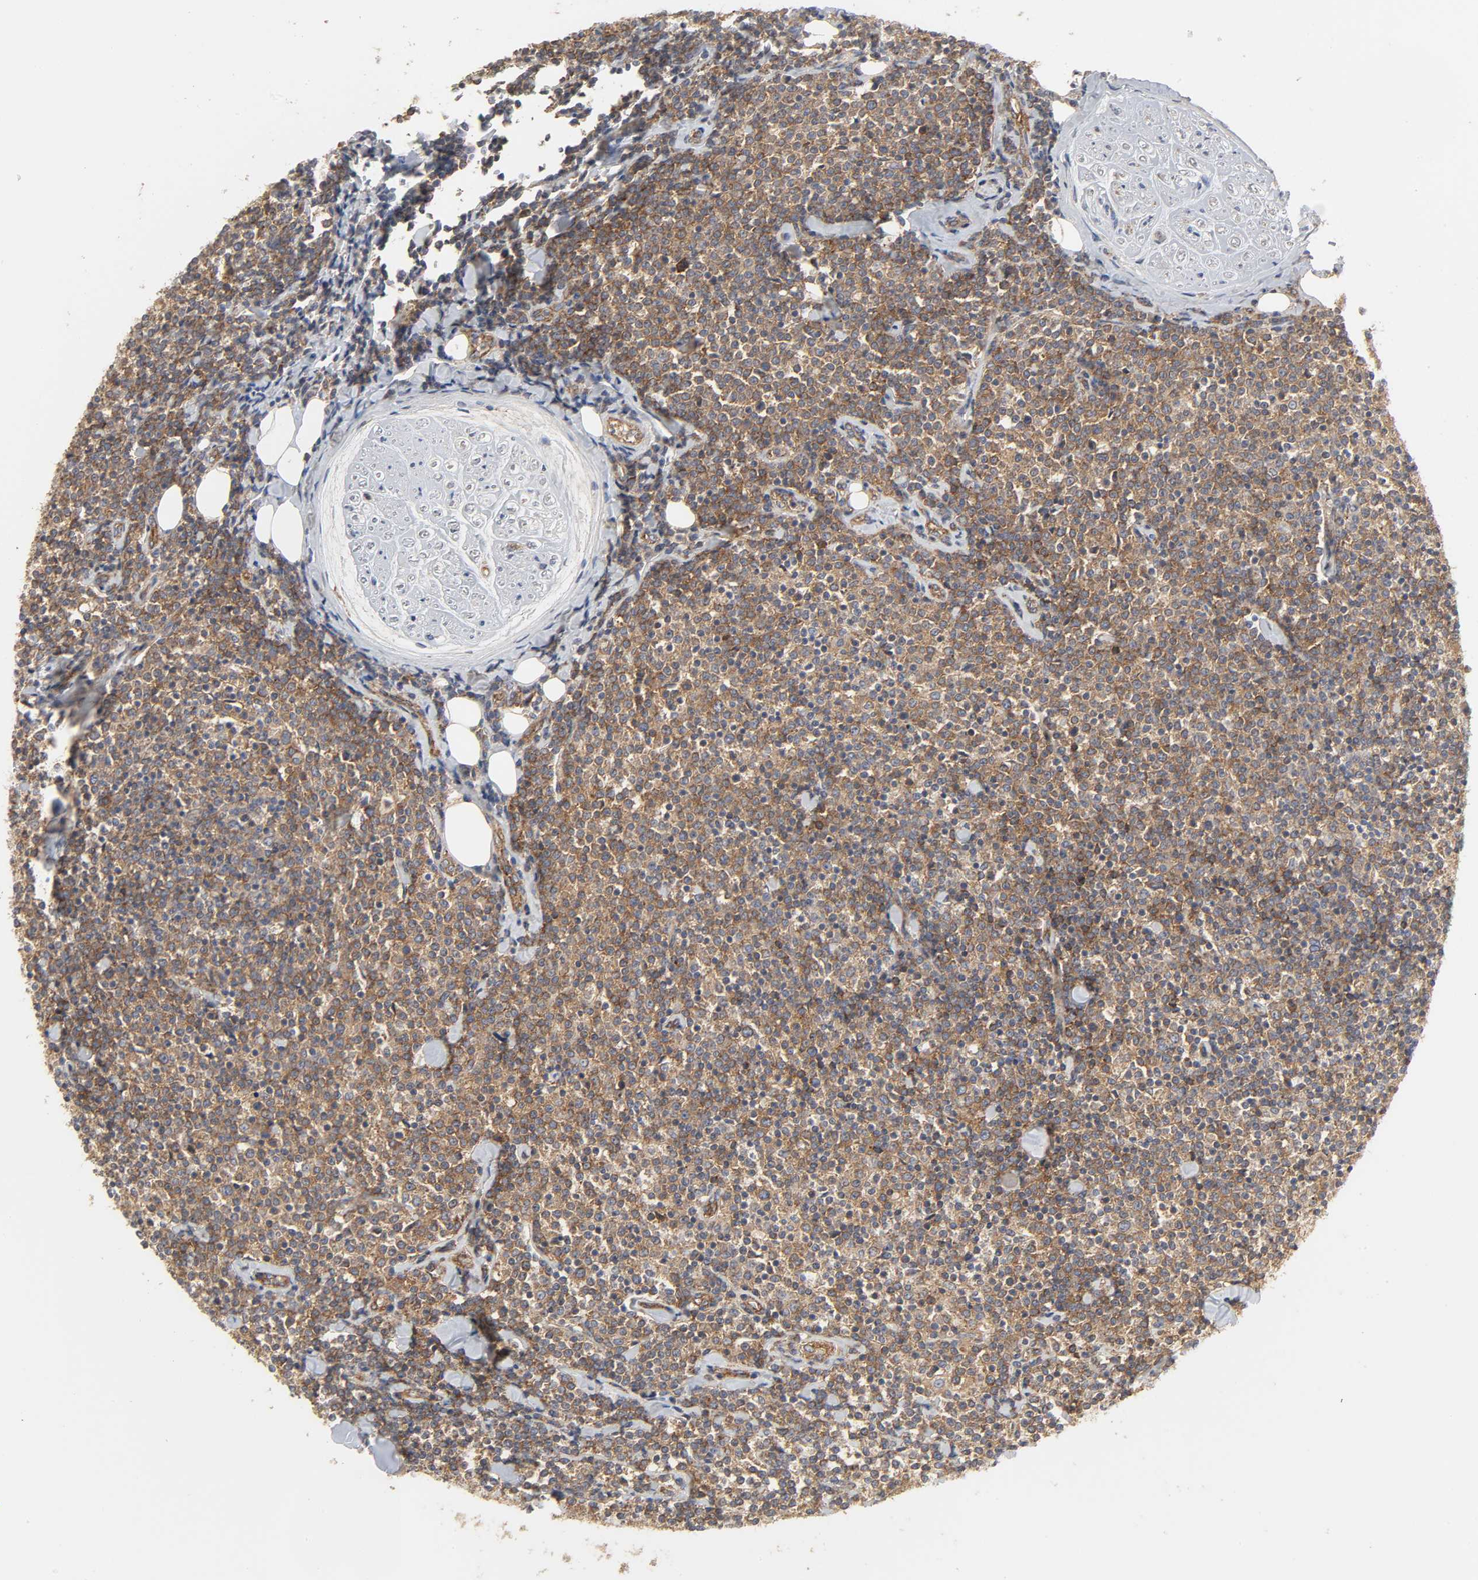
{"staining": {"intensity": "strong", "quantity": ">75%", "location": "cytoplasmic/membranous"}, "tissue": "lymphoma", "cell_type": "Tumor cells", "image_type": "cancer", "snomed": [{"axis": "morphology", "description": "Malignant lymphoma, non-Hodgkin's type, Low grade"}, {"axis": "topography", "description": "Soft tissue"}], "caption": "An immunohistochemistry micrograph of neoplastic tissue is shown. Protein staining in brown labels strong cytoplasmic/membranous positivity in low-grade malignant lymphoma, non-Hodgkin's type within tumor cells. Using DAB (brown) and hematoxylin (blue) stains, captured at high magnification using brightfield microscopy.", "gene": "SH3GLB1", "patient": {"sex": "male", "age": 92}}